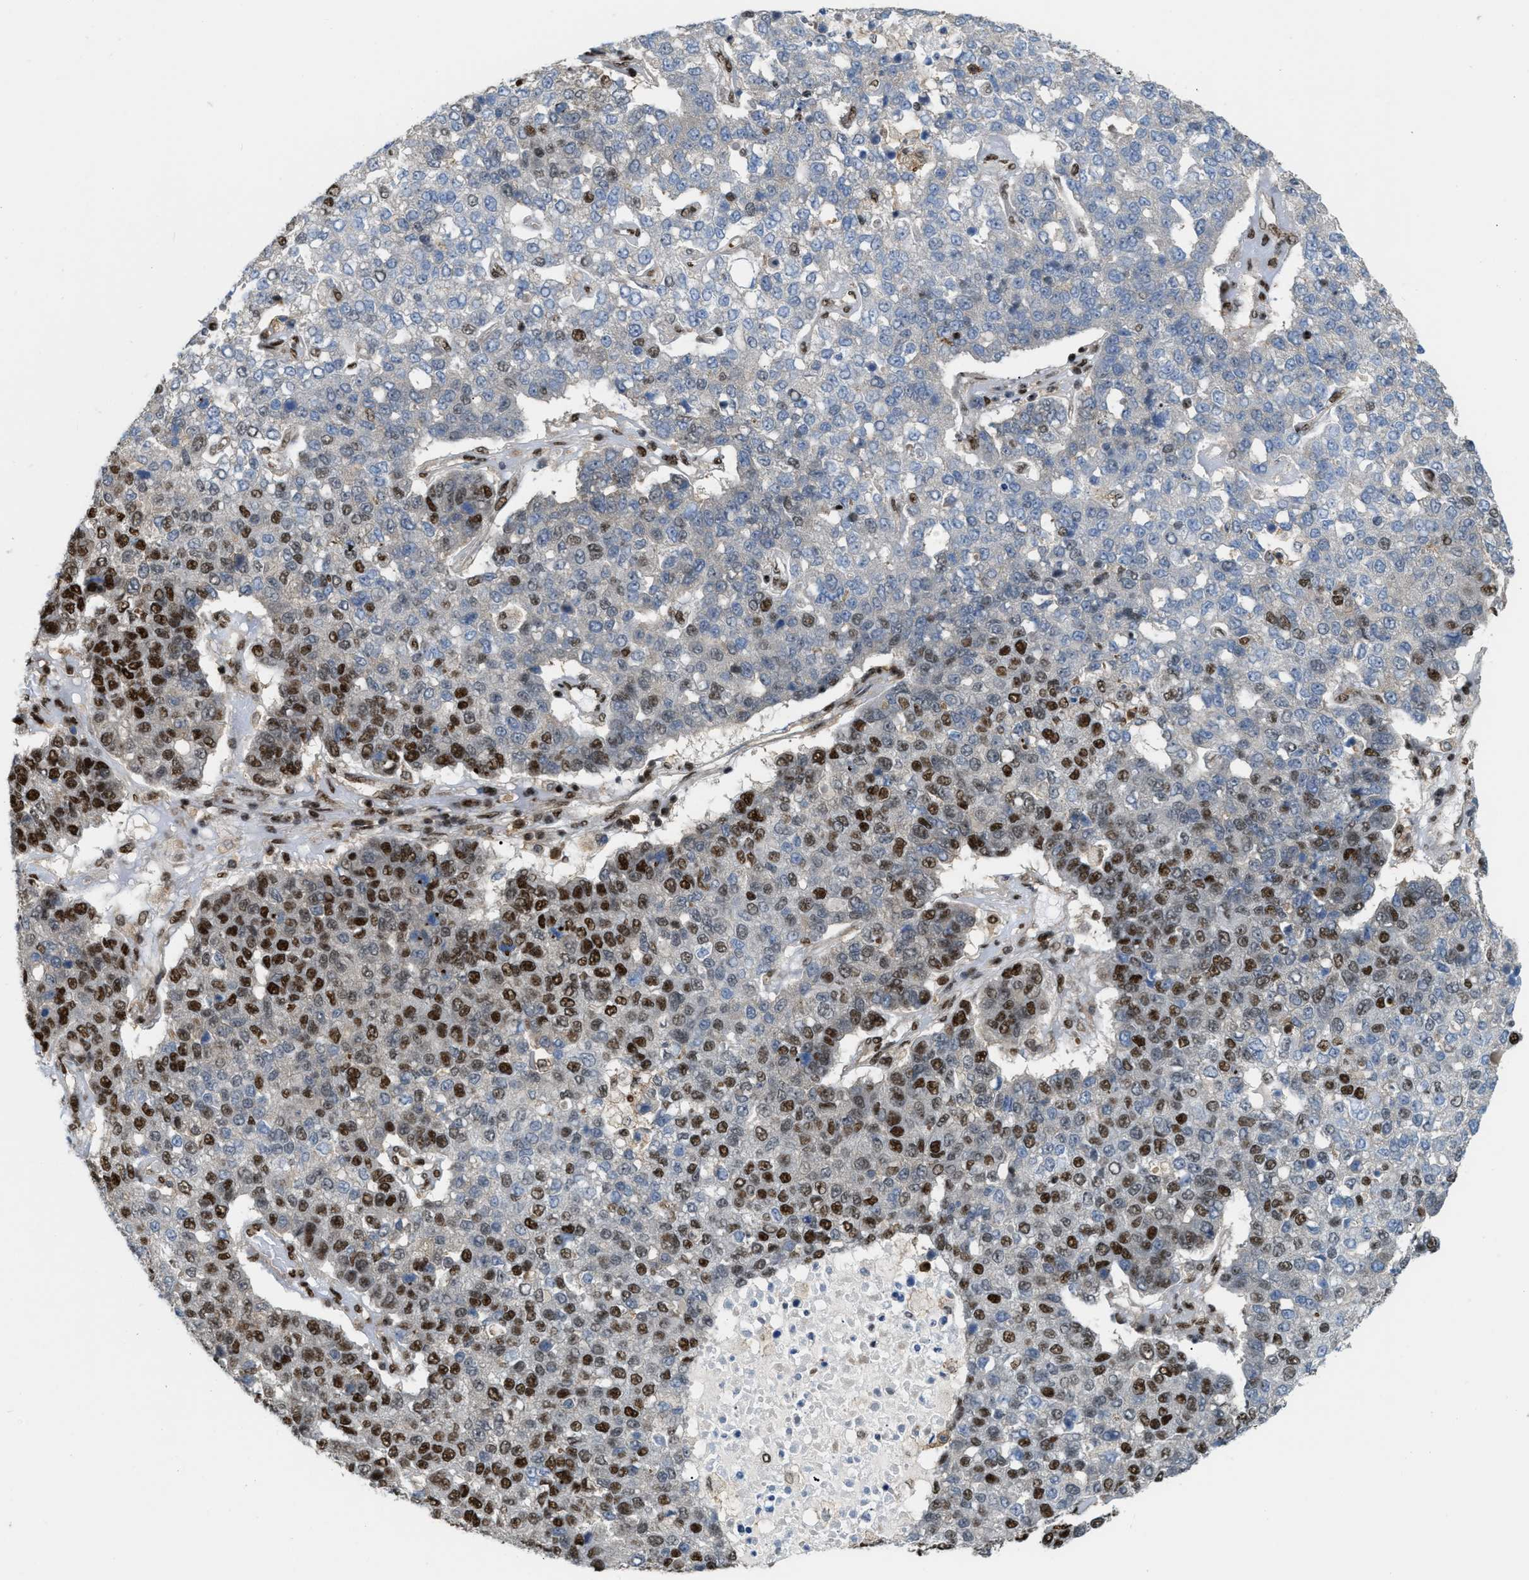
{"staining": {"intensity": "moderate", "quantity": "<25%", "location": "nuclear"}, "tissue": "pancreatic cancer", "cell_type": "Tumor cells", "image_type": "cancer", "snomed": [{"axis": "morphology", "description": "Adenocarcinoma, NOS"}, {"axis": "topography", "description": "Pancreas"}], "caption": "Moderate nuclear positivity for a protein is appreciated in about <25% of tumor cells of pancreatic adenocarcinoma using IHC.", "gene": "NUMA1", "patient": {"sex": "female", "age": 61}}